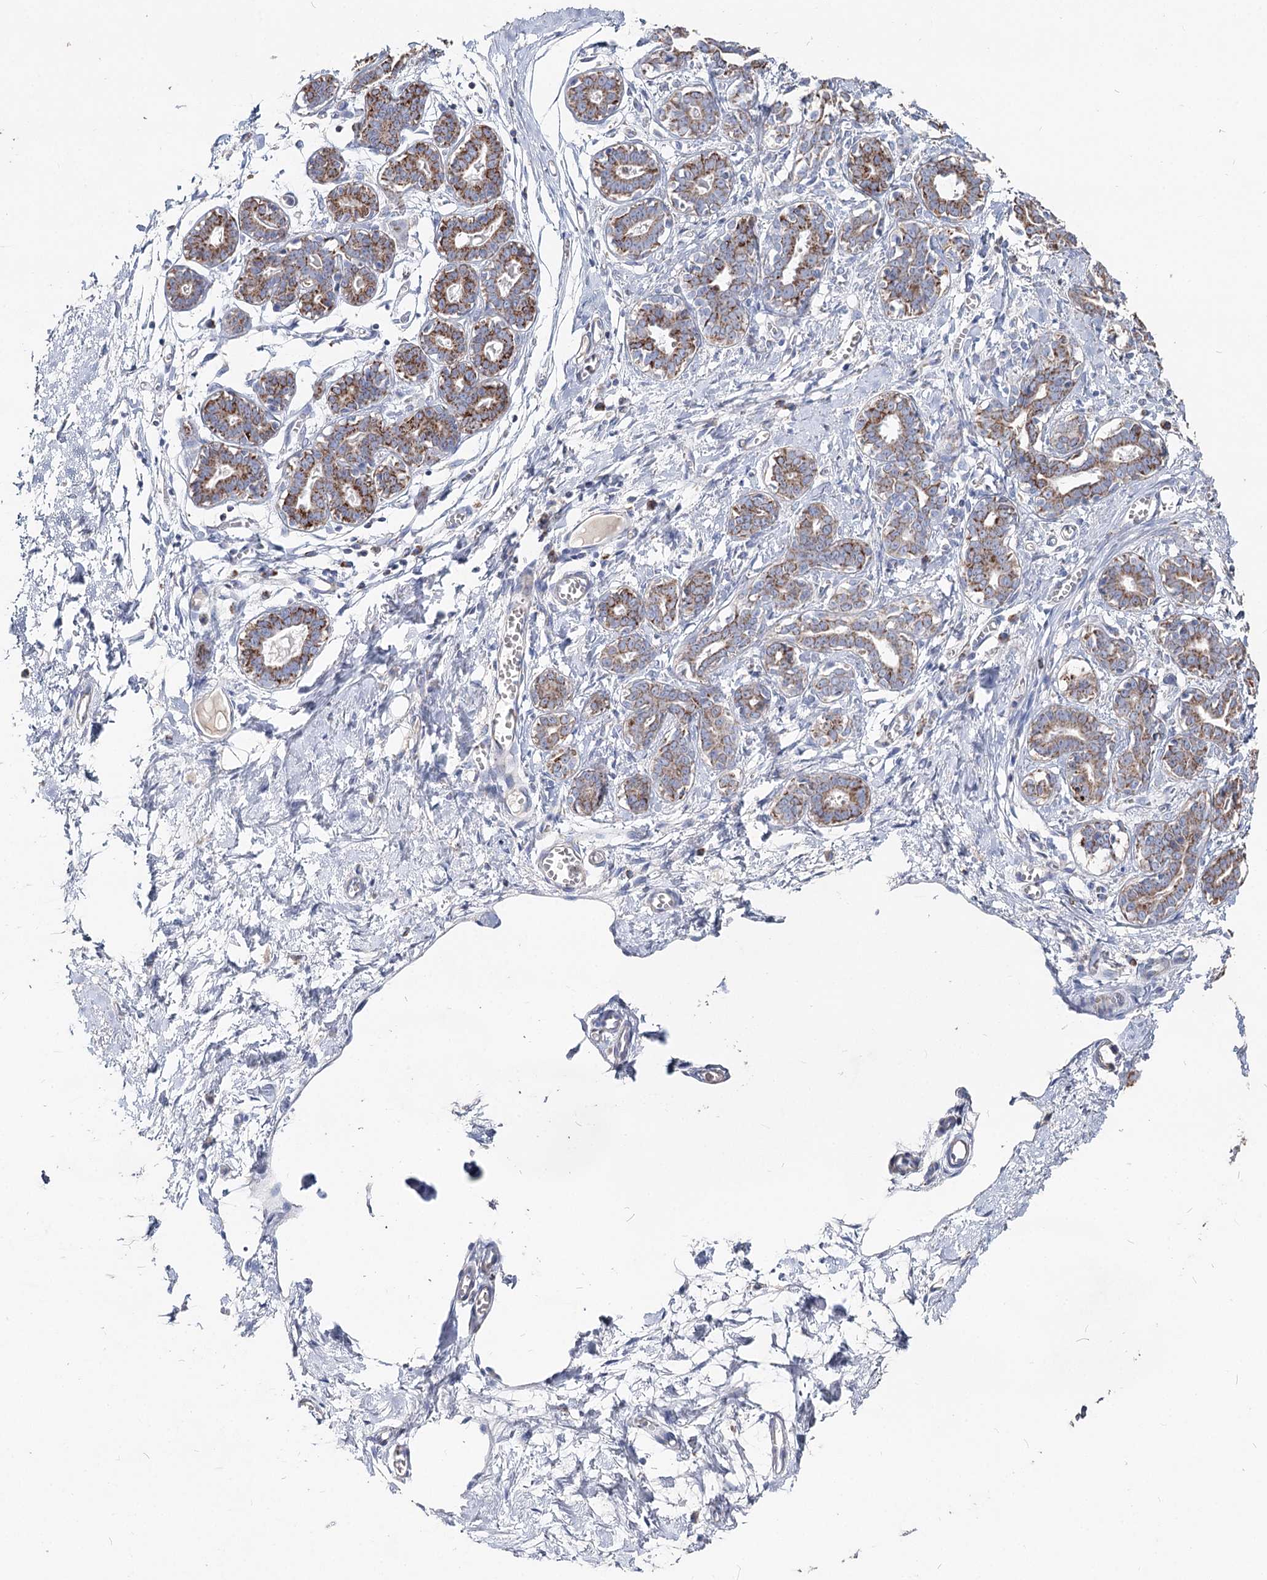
{"staining": {"intensity": "negative", "quantity": "none", "location": "none"}, "tissue": "breast", "cell_type": "Adipocytes", "image_type": "normal", "snomed": [{"axis": "morphology", "description": "Normal tissue, NOS"}, {"axis": "topography", "description": "Breast"}], "caption": "Adipocytes are negative for protein expression in normal human breast.", "gene": "MCCC2", "patient": {"sex": "female", "age": 27}}